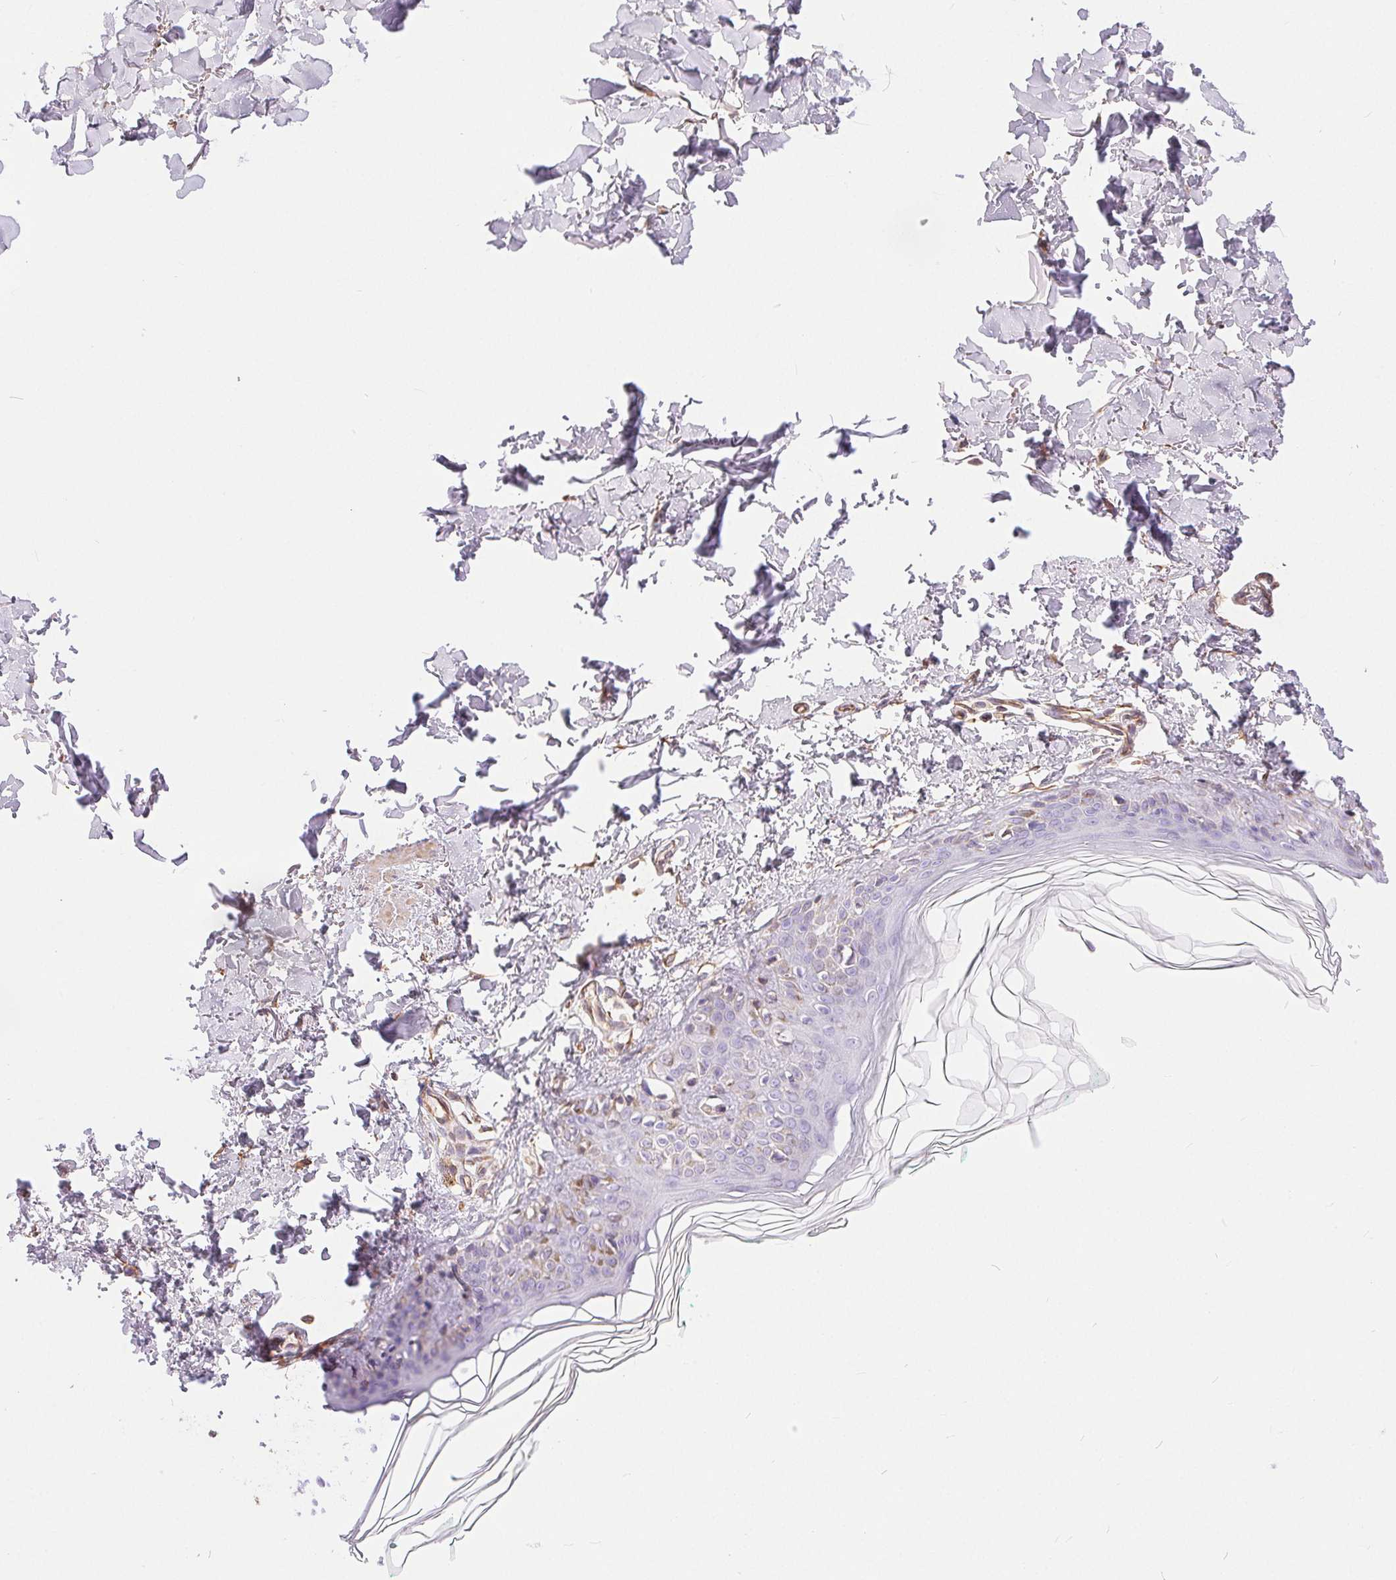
{"staining": {"intensity": "negative", "quantity": "none", "location": "none"}, "tissue": "skin", "cell_type": "Fibroblasts", "image_type": "normal", "snomed": [{"axis": "morphology", "description": "Normal tissue, NOS"}, {"axis": "topography", "description": "Skin"}, {"axis": "topography", "description": "Peripheral nerve tissue"}], "caption": "This is an immunohistochemistry image of unremarkable skin. There is no positivity in fibroblasts.", "gene": "GFAP", "patient": {"sex": "female", "age": 45}}